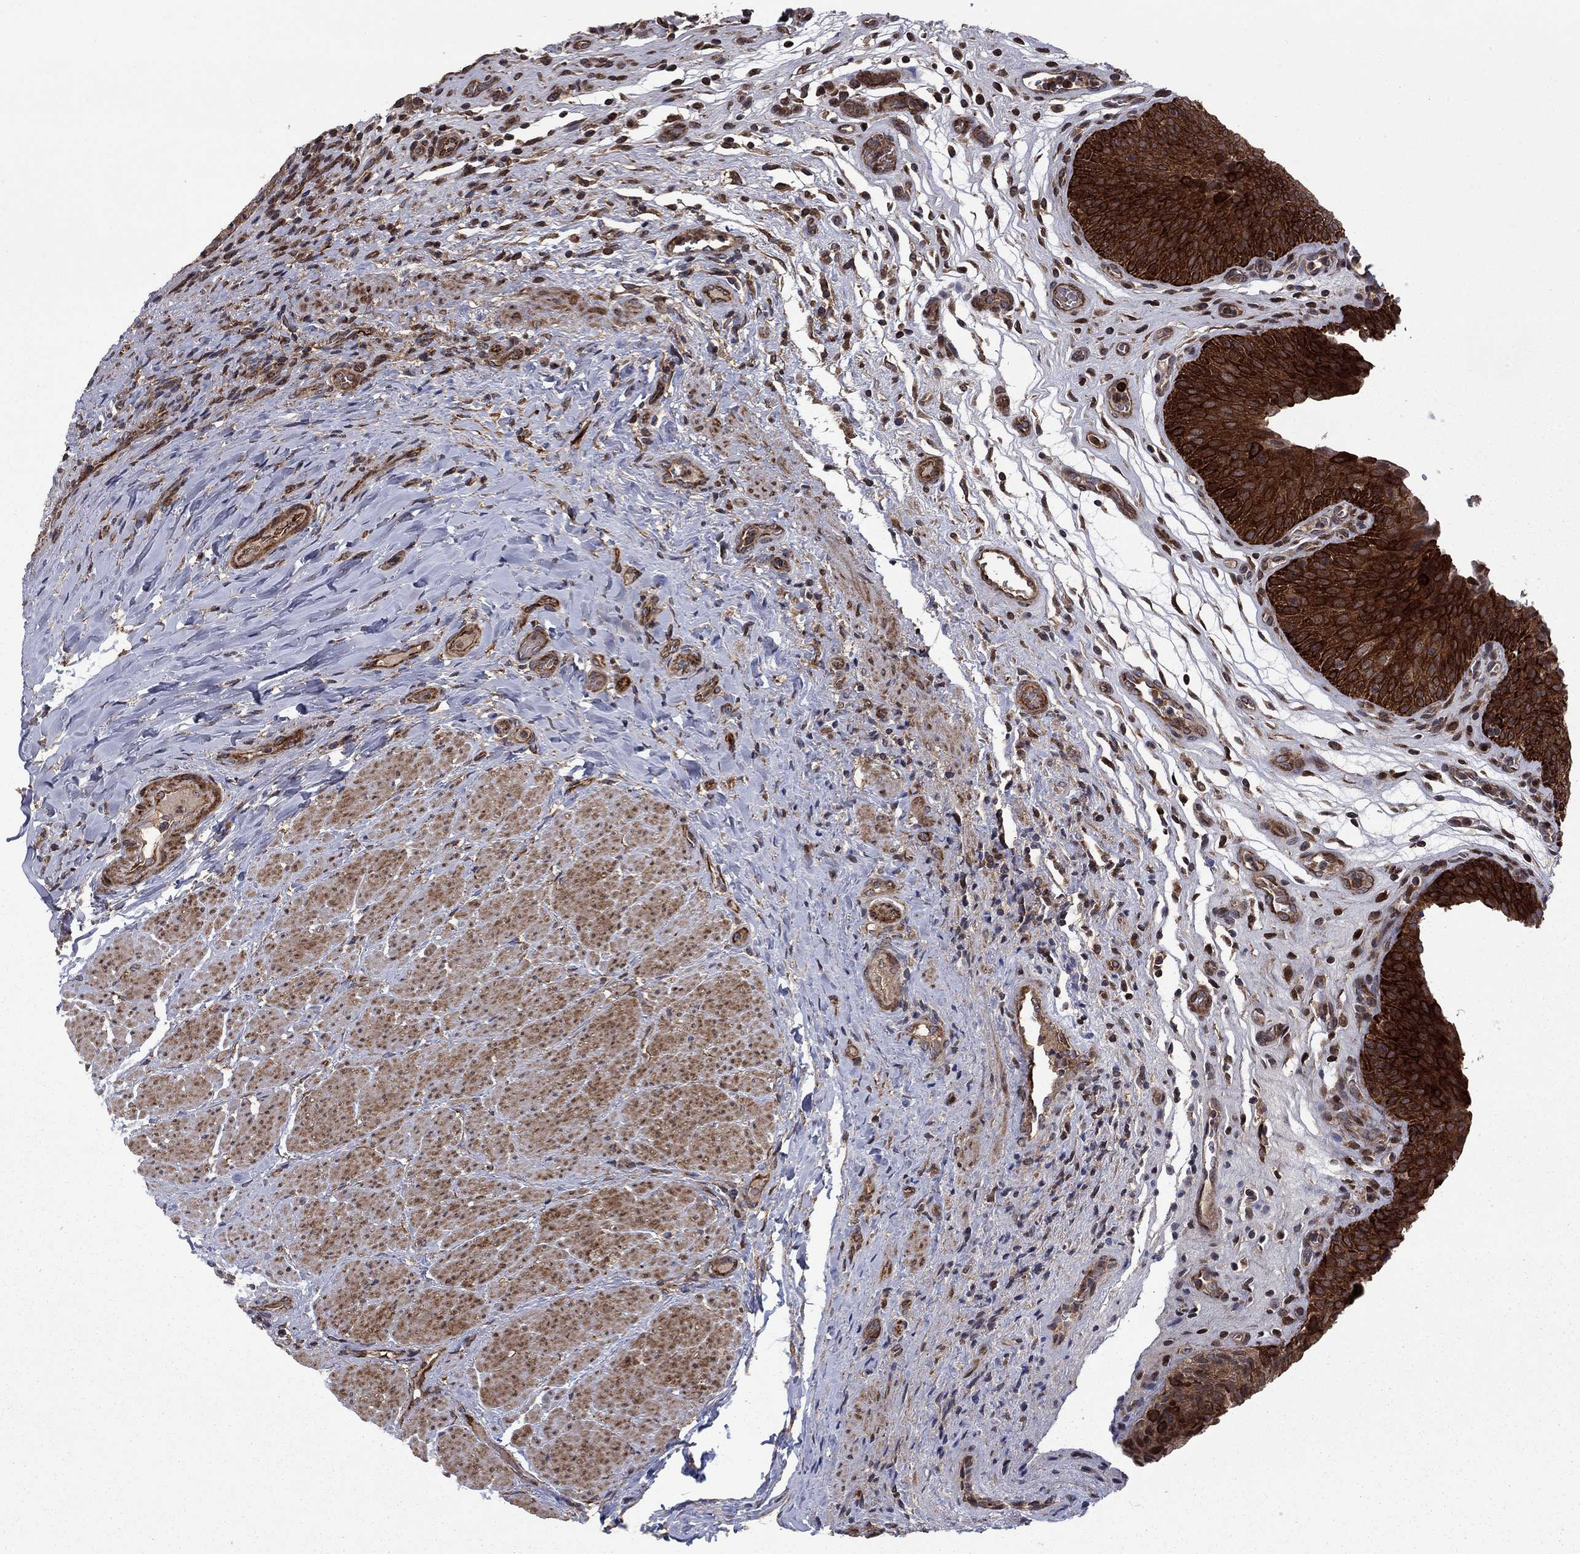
{"staining": {"intensity": "strong", "quantity": ">75%", "location": "cytoplasmic/membranous"}, "tissue": "urinary bladder", "cell_type": "Urothelial cells", "image_type": "normal", "snomed": [{"axis": "morphology", "description": "Normal tissue, NOS"}, {"axis": "topography", "description": "Urinary bladder"}], "caption": "Urinary bladder stained with DAB (3,3'-diaminobenzidine) immunohistochemistry (IHC) reveals high levels of strong cytoplasmic/membranous staining in approximately >75% of urothelial cells. Using DAB (brown) and hematoxylin (blue) stains, captured at high magnification using brightfield microscopy.", "gene": "HDAC4", "patient": {"sex": "male", "age": 66}}